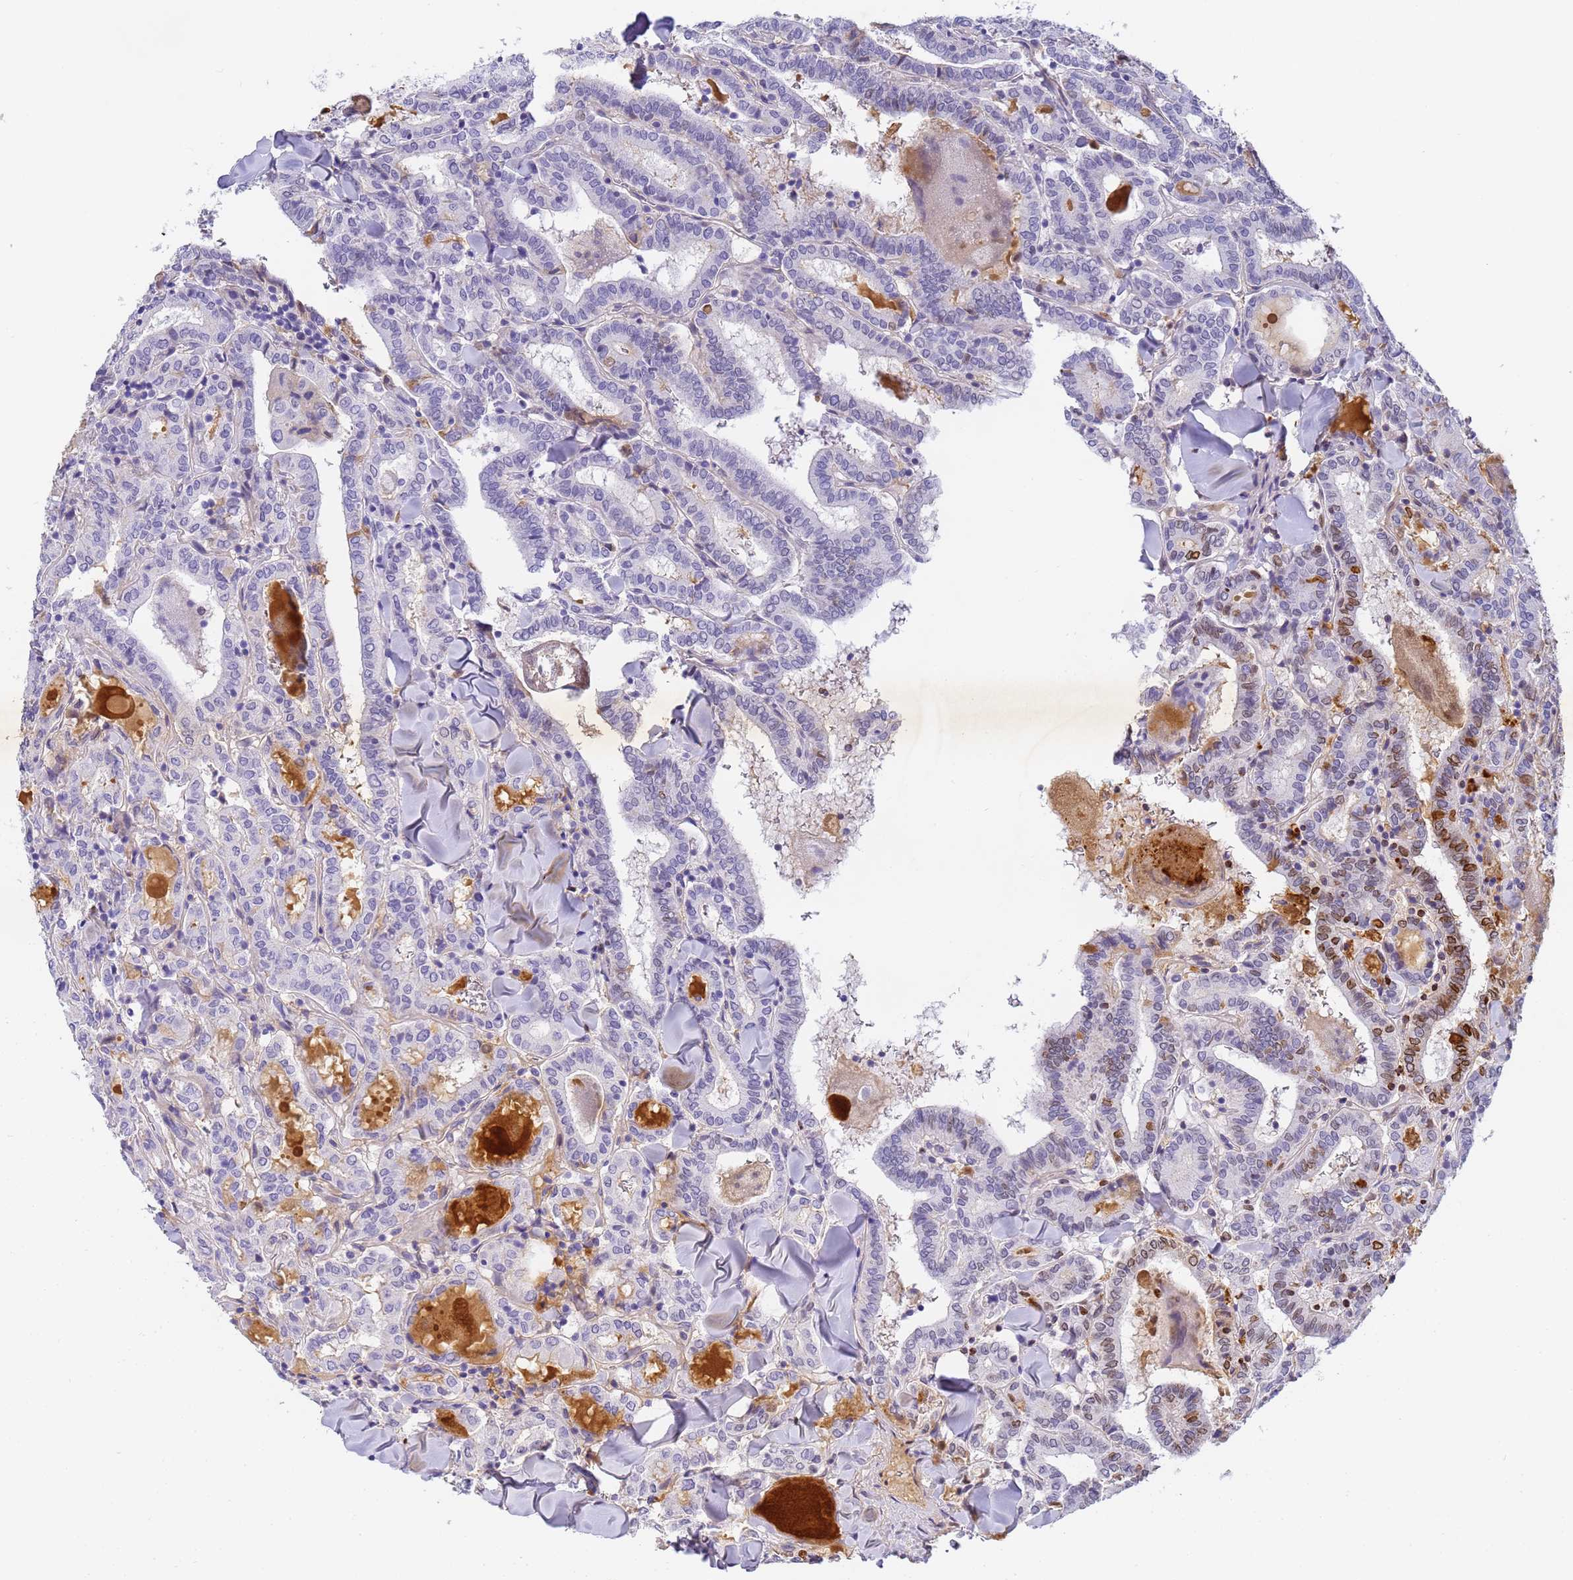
{"staining": {"intensity": "moderate", "quantity": "<25%", "location": "nuclear"}, "tissue": "thyroid cancer", "cell_type": "Tumor cells", "image_type": "cancer", "snomed": [{"axis": "morphology", "description": "Papillary adenocarcinoma, NOS"}, {"axis": "topography", "description": "Thyroid gland"}], "caption": "Immunohistochemistry histopathology image of neoplastic tissue: human thyroid cancer stained using immunohistochemistry (IHC) shows low levels of moderate protein expression localized specifically in the nuclear of tumor cells, appearing as a nuclear brown color.", "gene": "CFHR2", "patient": {"sex": "female", "age": 72}}